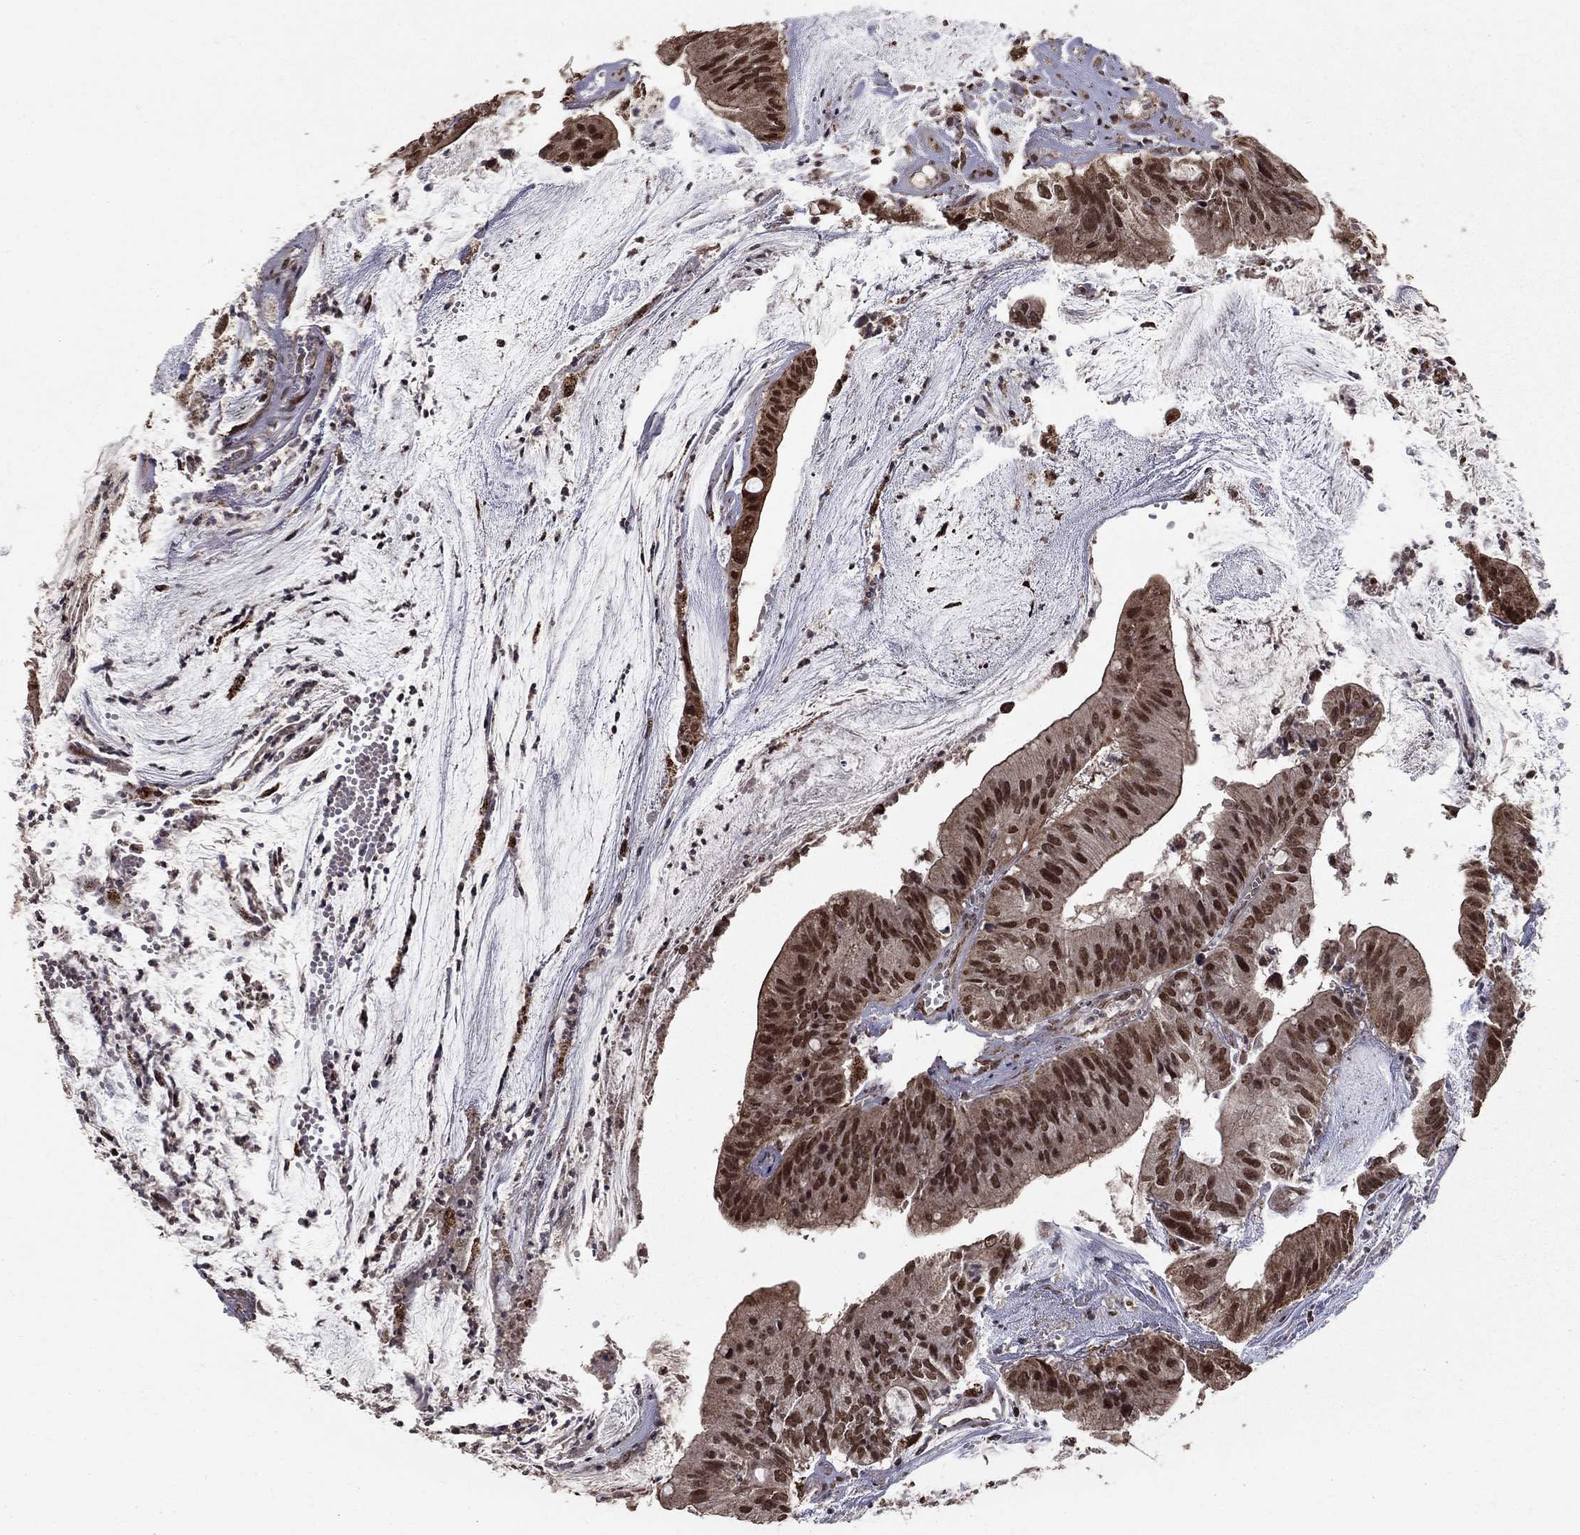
{"staining": {"intensity": "strong", "quantity": "25%-75%", "location": "nuclear"}, "tissue": "colorectal cancer", "cell_type": "Tumor cells", "image_type": "cancer", "snomed": [{"axis": "morphology", "description": "Adenocarcinoma, NOS"}, {"axis": "topography", "description": "Colon"}], "caption": "Immunohistochemical staining of colorectal cancer (adenocarcinoma) reveals high levels of strong nuclear expression in approximately 25%-75% of tumor cells. (IHC, brightfield microscopy, high magnification).", "gene": "ACOT13", "patient": {"sex": "female", "age": 69}}